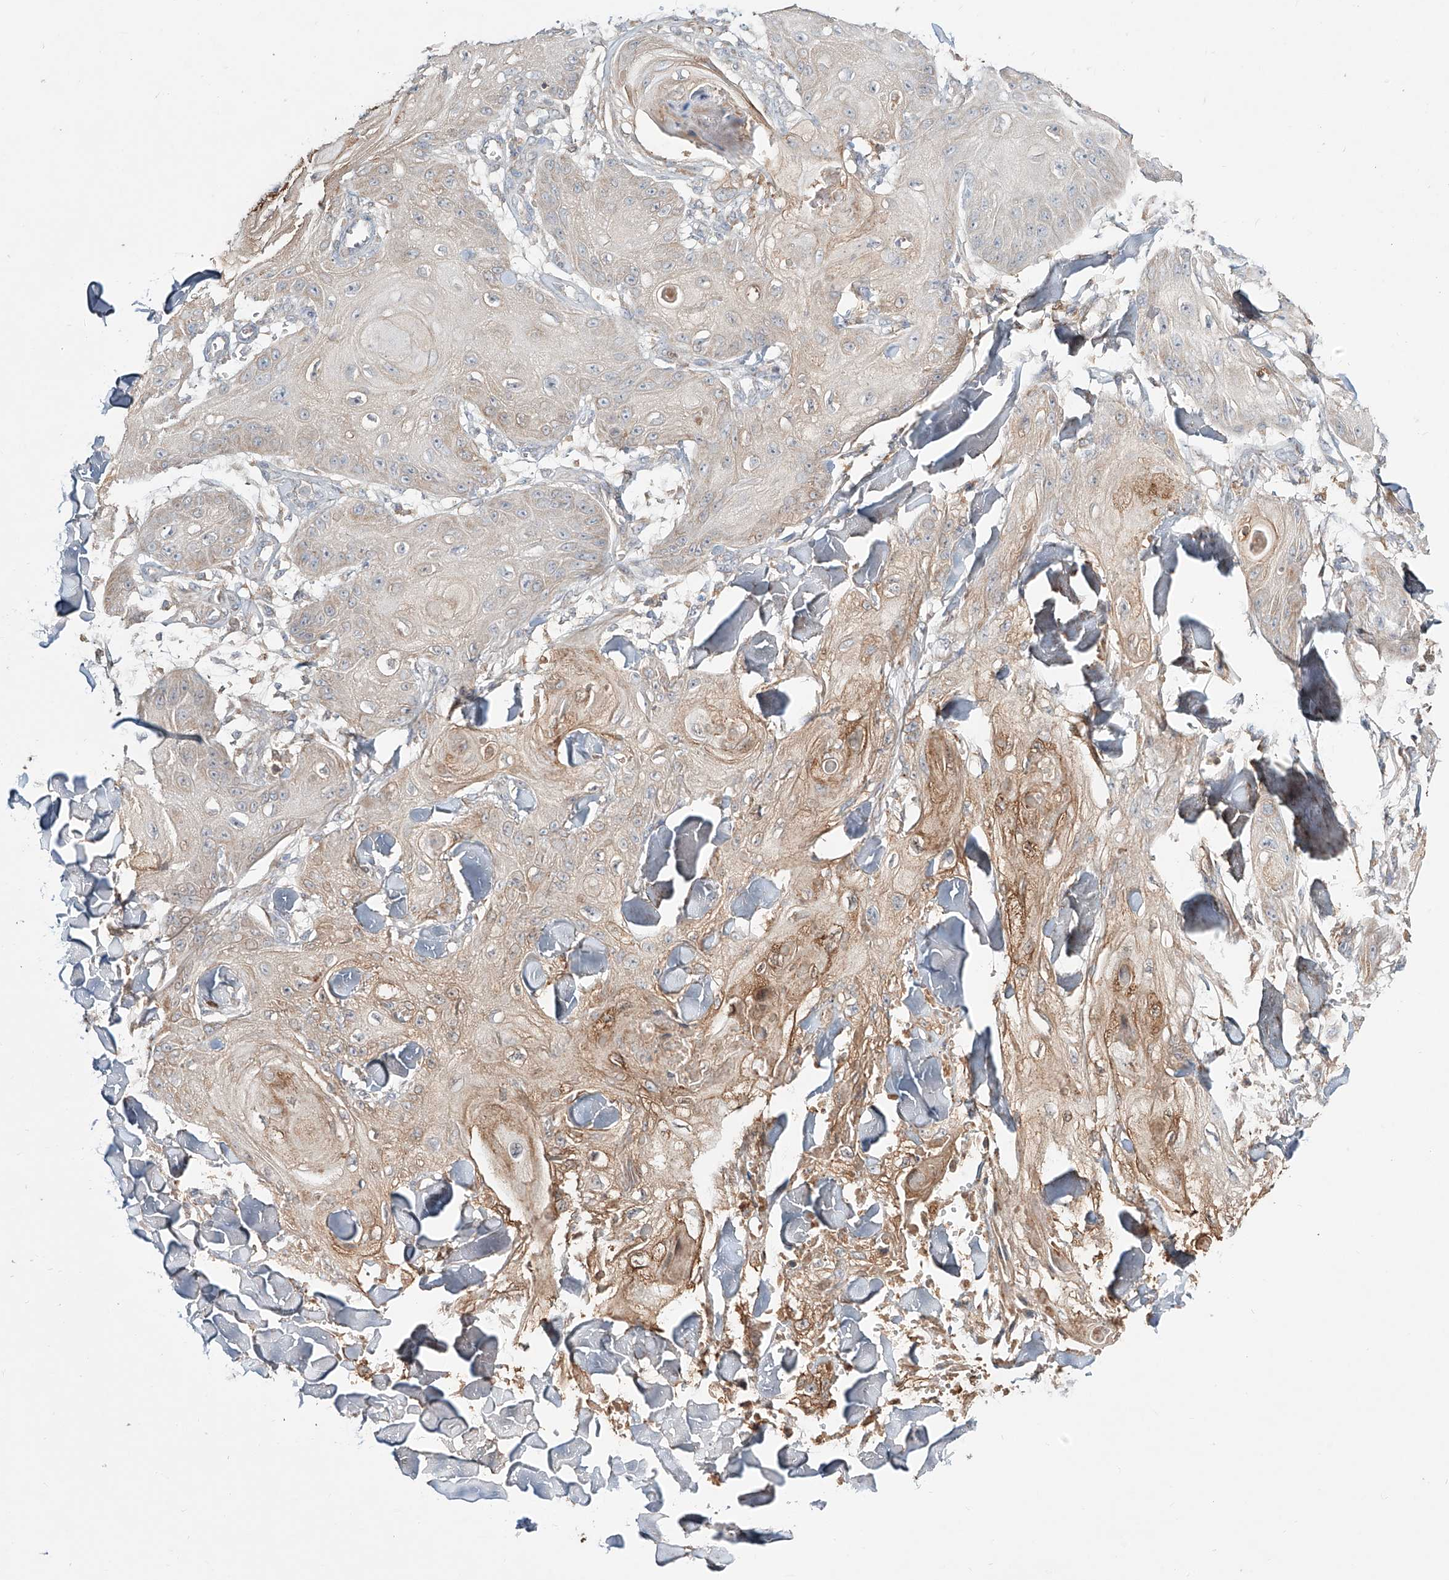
{"staining": {"intensity": "moderate", "quantity": "<25%", "location": "cytoplasmic/membranous"}, "tissue": "skin cancer", "cell_type": "Tumor cells", "image_type": "cancer", "snomed": [{"axis": "morphology", "description": "Squamous cell carcinoma, NOS"}, {"axis": "topography", "description": "Skin"}], "caption": "About <25% of tumor cells in human squamous cell carcinoma (skin) show moderate cytoplasmic/membranous protein expression as visualized by brown immunohistochemical staining.", "gene": "ERO1A", "patient": {"sex": "male", "age": 74}}